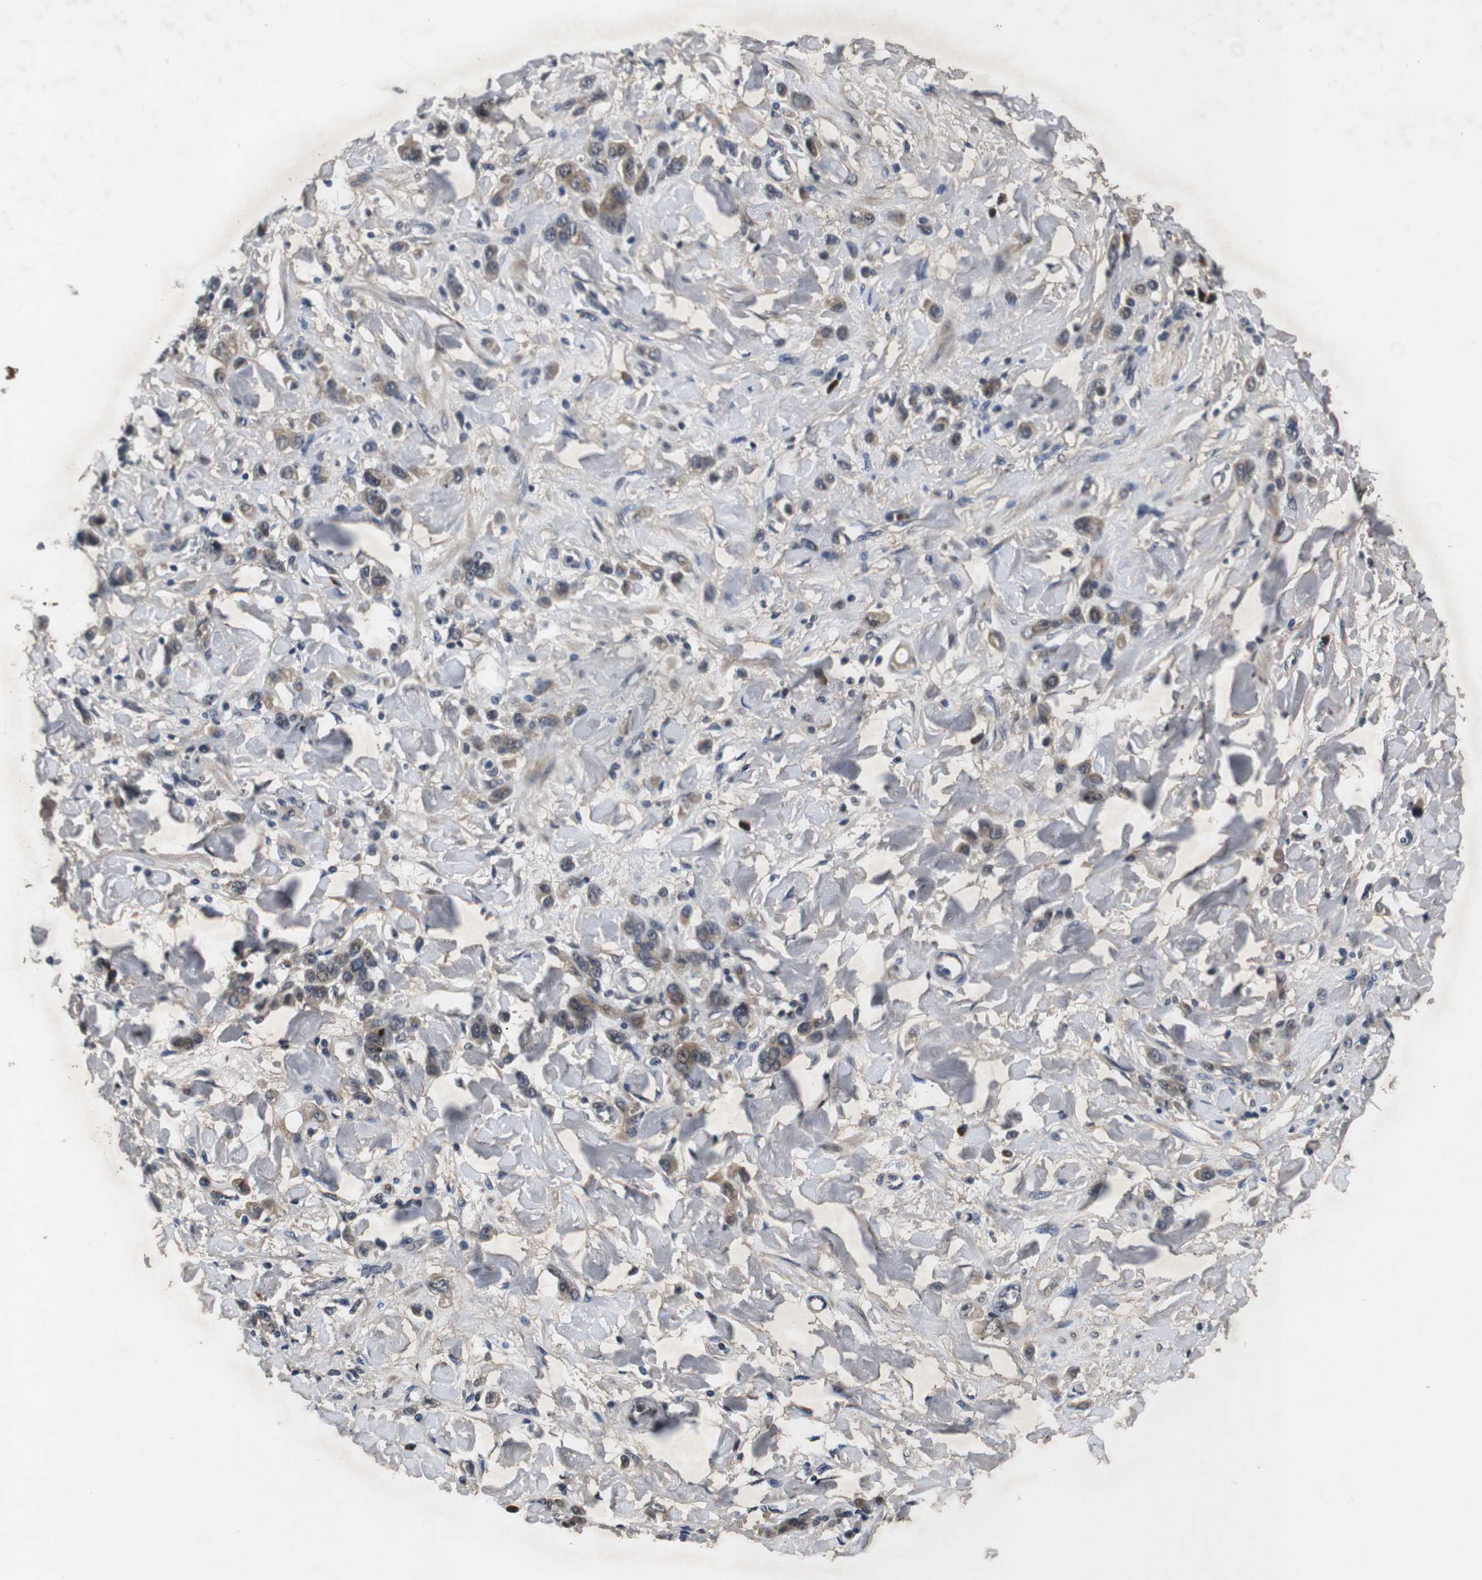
{"staining": {"intensity": "weak", "quantity": ">75%", "location": "cytoplasmic/membranous"}, "tissue": "stomach cancer", "cell_type": "Tumor cells", "image_type": "cancer", "snomed": [{"axis": "morphology", "description": "Normal tissue, NOS"}, {"axis": "morphology", "description": "Adenocarcinoma, NOS"}, {"axis": "topography", "description": "Stomach"}], "caption": "Weak cytoplasmic/membranous protein expression is present in approximately >75% of tumor cells in stomach adenocarcinoma.", "gene": "ZBTB46", "patient": {"sex": "male", "age": 82}}